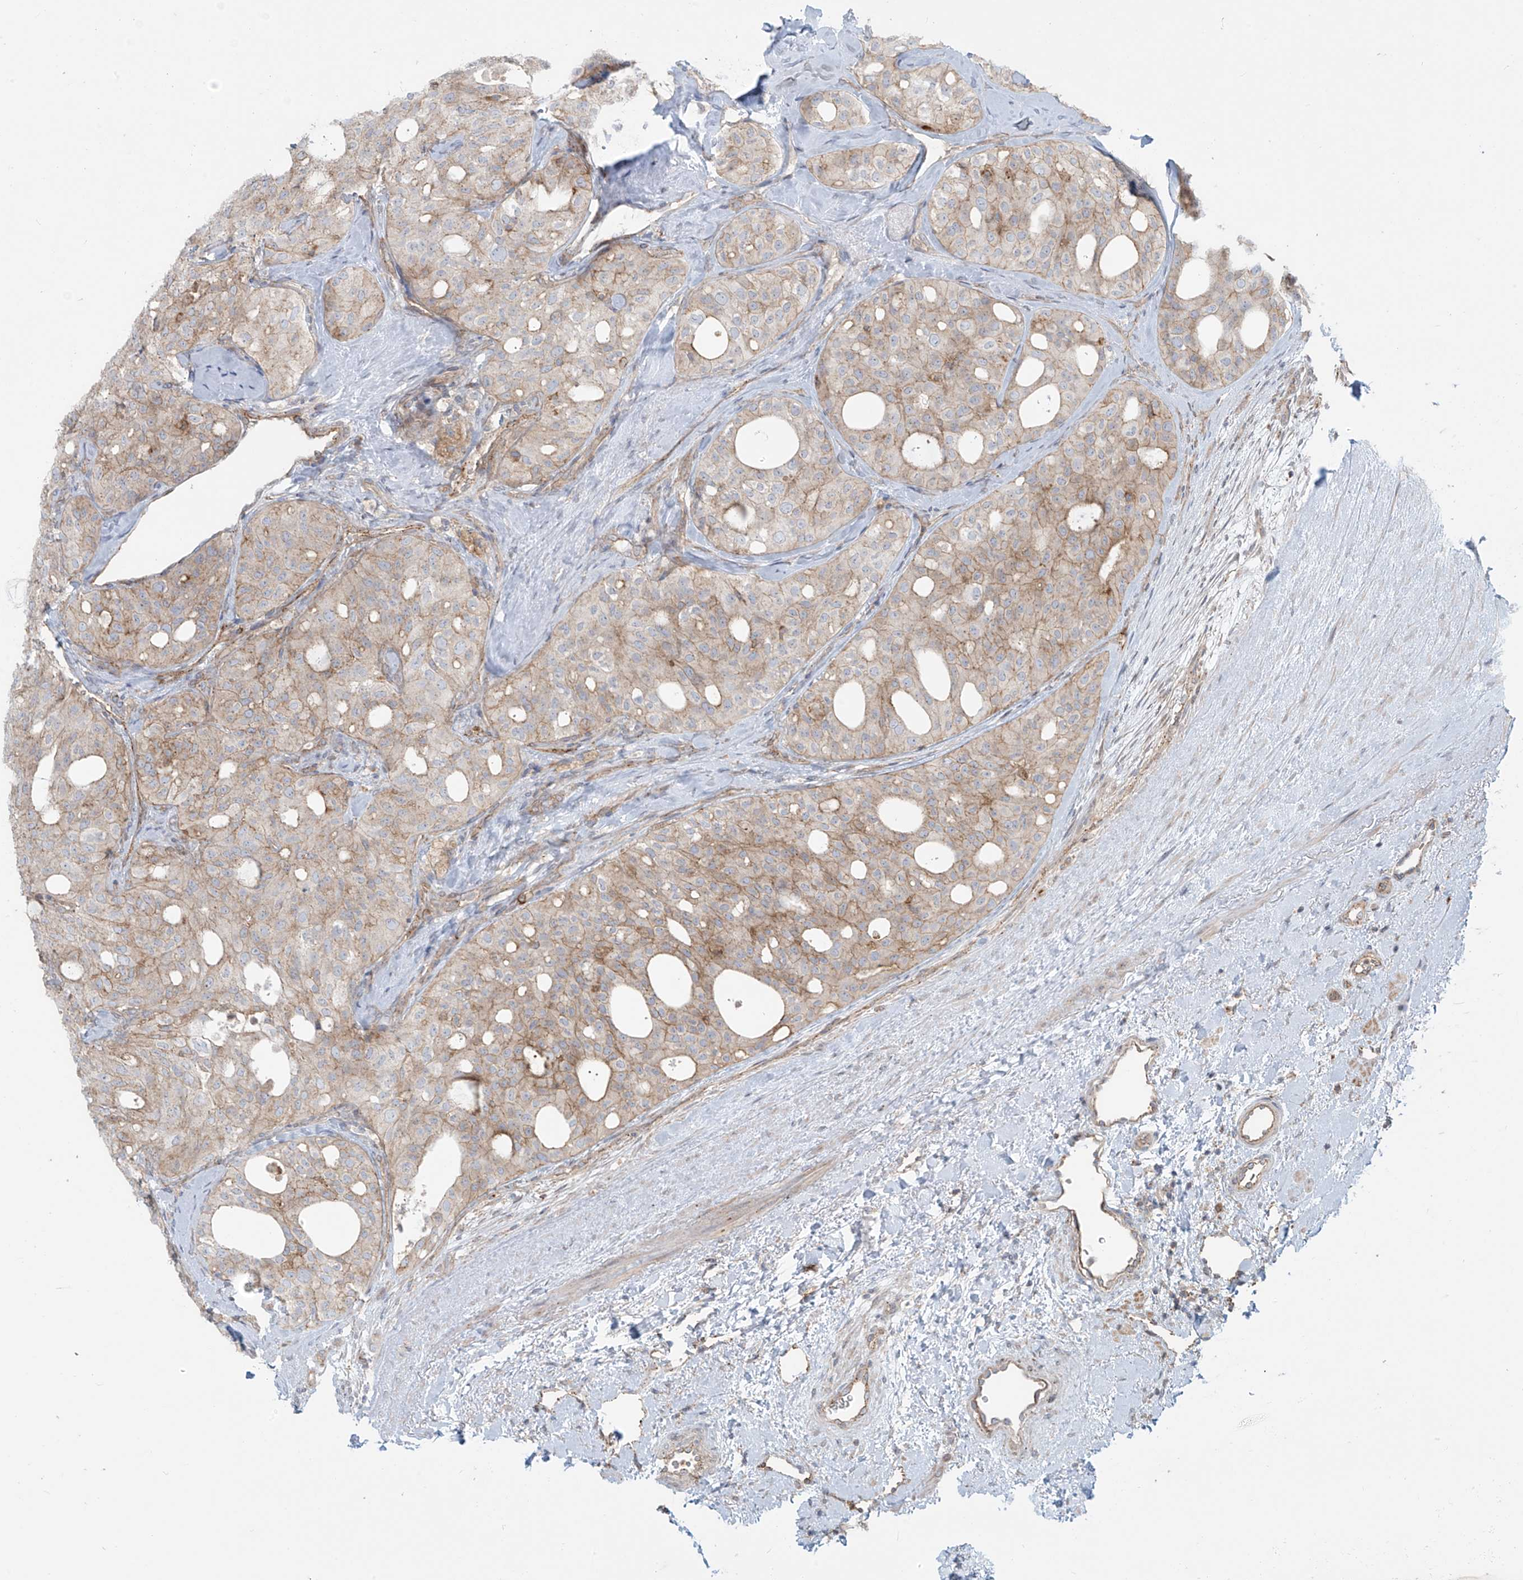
{"staining": {"intensity": "weak", "quantity": "<25%", "location": "cytoplasmic/membranous"}, "tissue": "thyroid cancer", "cell_type": "Tumor cells", "image_type": "cancer", "snomed": [{"axis": "morphology", "description": "Follicular adenoma carcinoma, NOS"}, {"axis": "topography", "description": "Thyroid gland"}], "caption": "Image shows no protein expression in tumor cells of thyroid cancer tissue.", "gene": "LZTS3", "patient": {"sex": "male", "age": 75}}